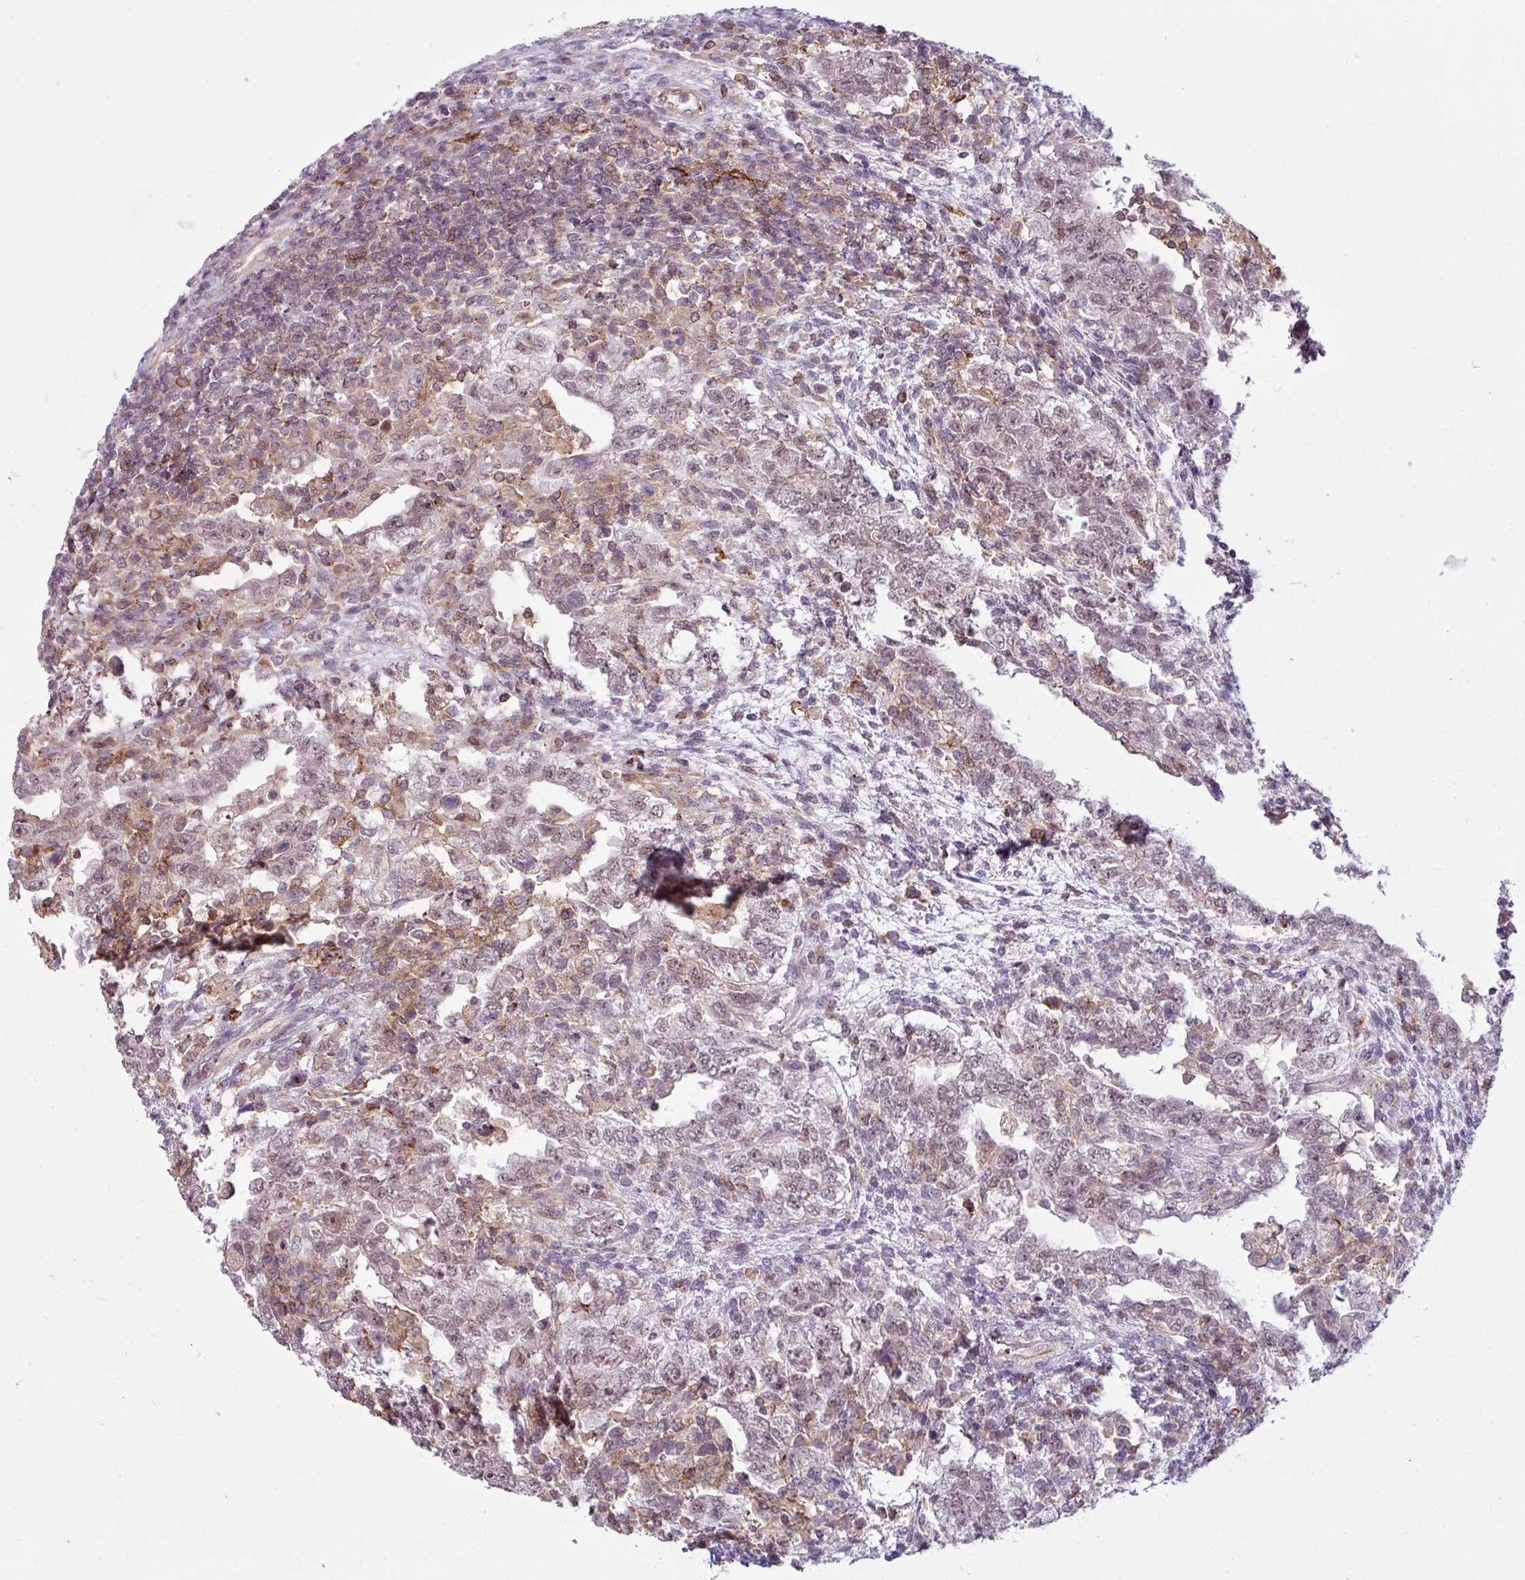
{"staining": {"intensity": "moderate", "quantity": "<25%", "location": "nuclear"}, "tissue": "testis cancer", "cell_type": "Tumor cells", "image_type": "cancer", "snomed": [{"axis": "morphology", "description": "Carcinoma, Embryonal, NOS"}, {"axis": "topography", "description": "Testis"}], "caption": "Tumor cells show moderate nuclear staining in about <25% of cells in testis embryonal carcinoma.", "gene": "ZC2HC1C", "patient": {"sex": "male", "age": 26}}